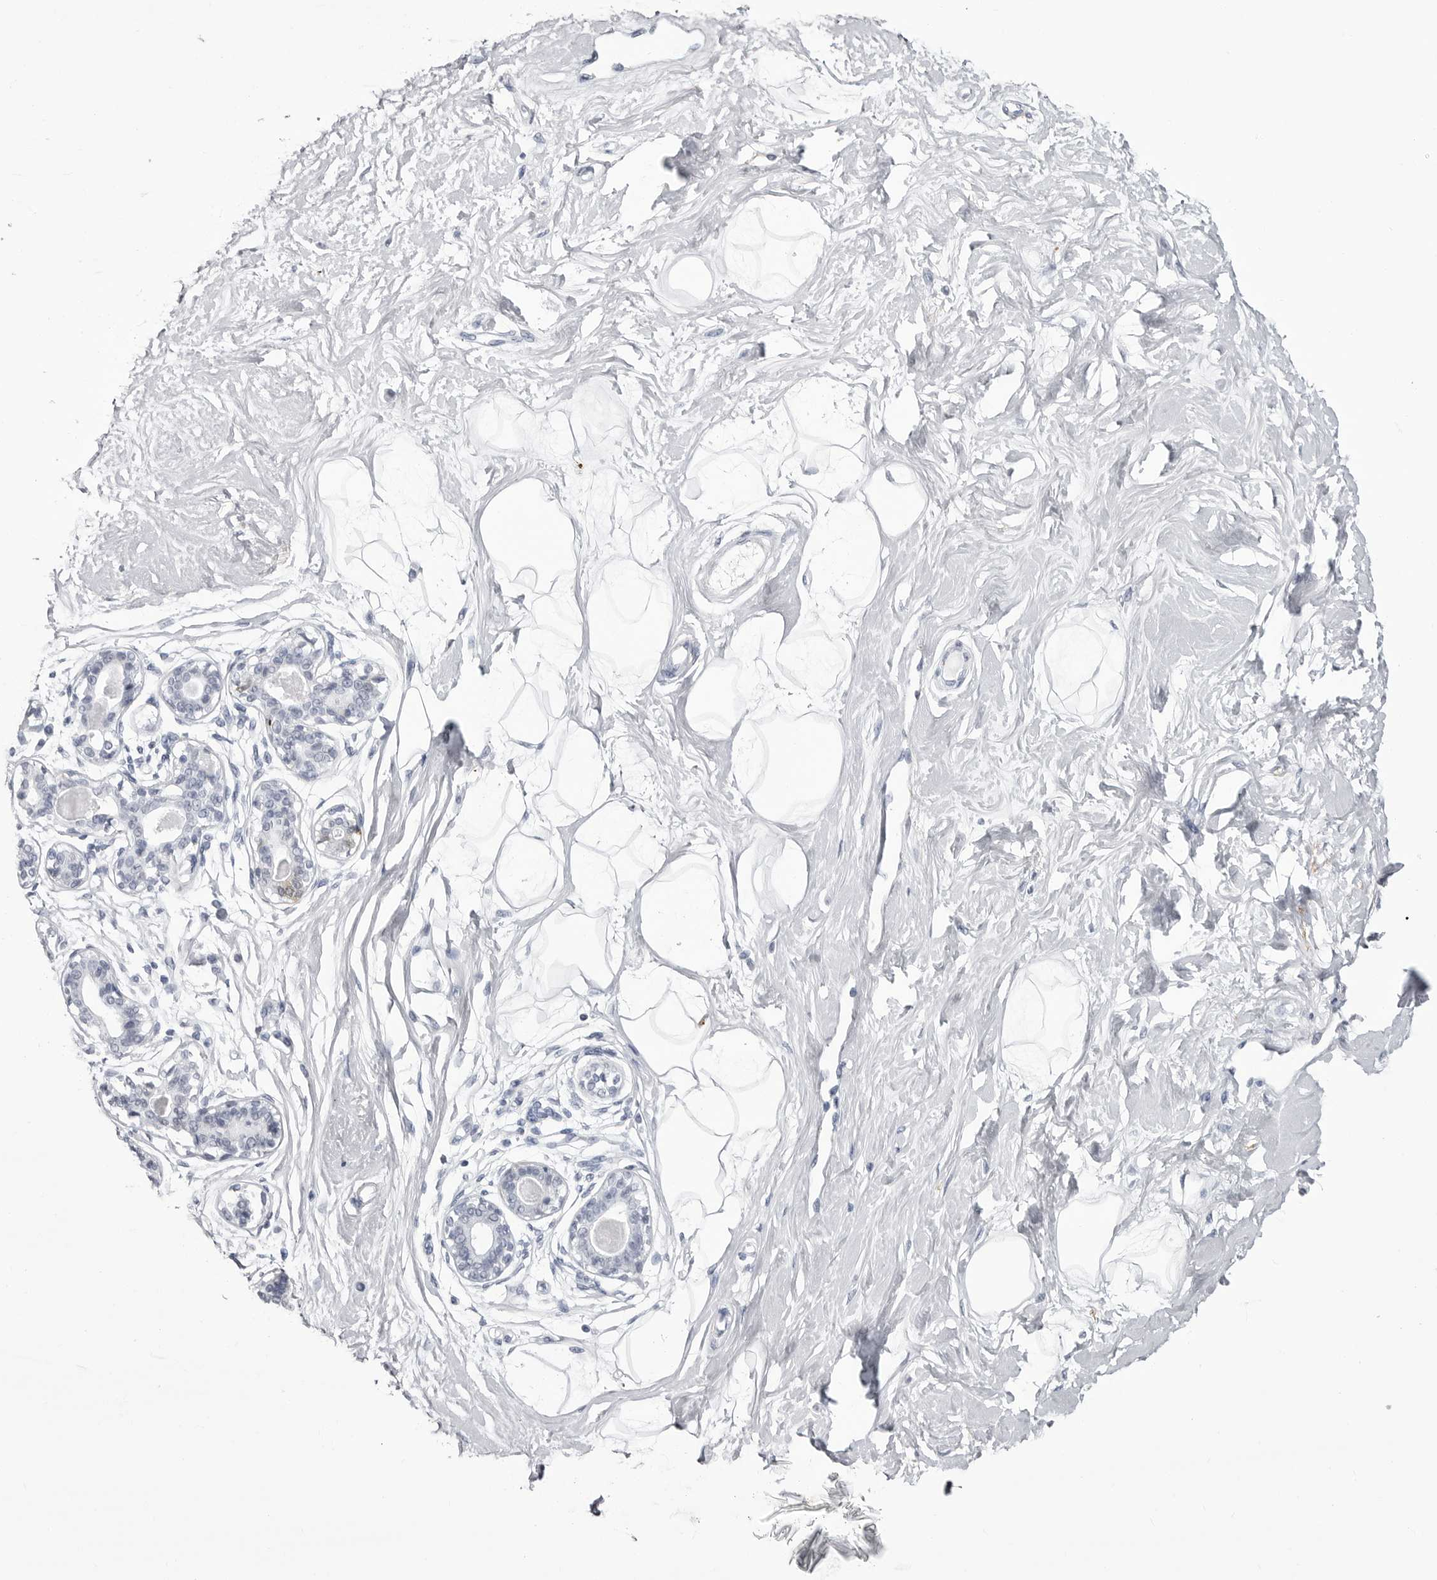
{"staining": {"intensity": "negative", "quantity": "none", "location": "none"}, "tissue": "breast", "cell_type": "Adipocytes", "image_type": "normal", "snomed": [{"axis": "morphology", "description": "Normal tissue, NOS"}, {"axis": "topography", "description": "Breast"}], "caption": "The image reveals no staining of adipocytes in normal breast.", "gene": "COL26A1", "patient": {"sex": "female", "age": 45}}